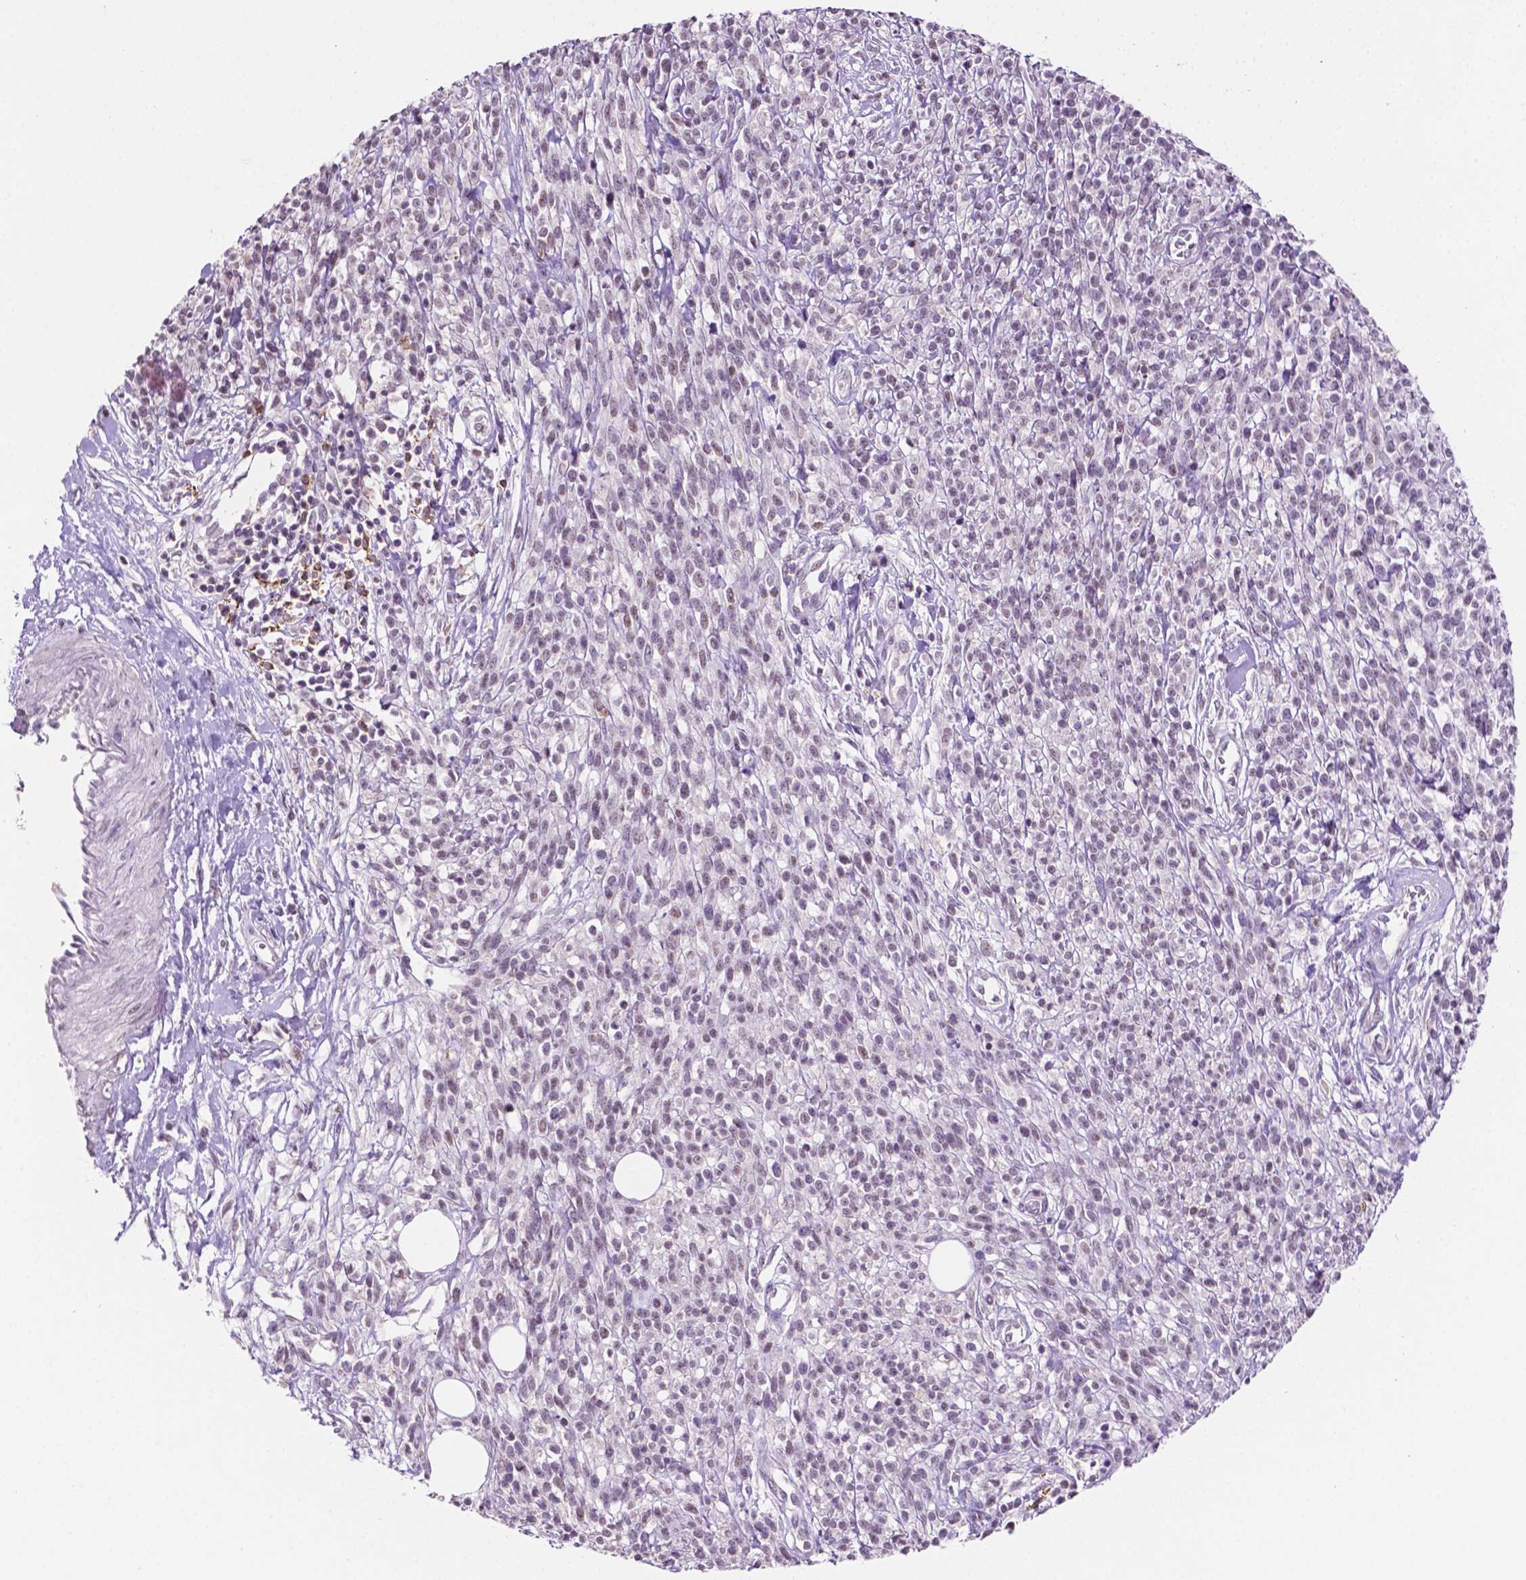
{"staining": {"intensity": "weak", "quantity": ">75%", "location": "nuclear"}, "tissue": "melanoma", "cell_type": "Tumor cells", "image_type": "cancer", "snomed": [{"axis": "morphology", "description": "Malignant melanoma, NOS"}, {"axis": "topography", "description": "Skin"}, {"axis": "topography", "description": "Skin of trunk"}], "caption": "A histopathology image of melanoma stained for a protein shows weak nuclear brown staining in tumor cells.", "gene": "PTPN6", "patient": {"sex": "male", "age": 74}}